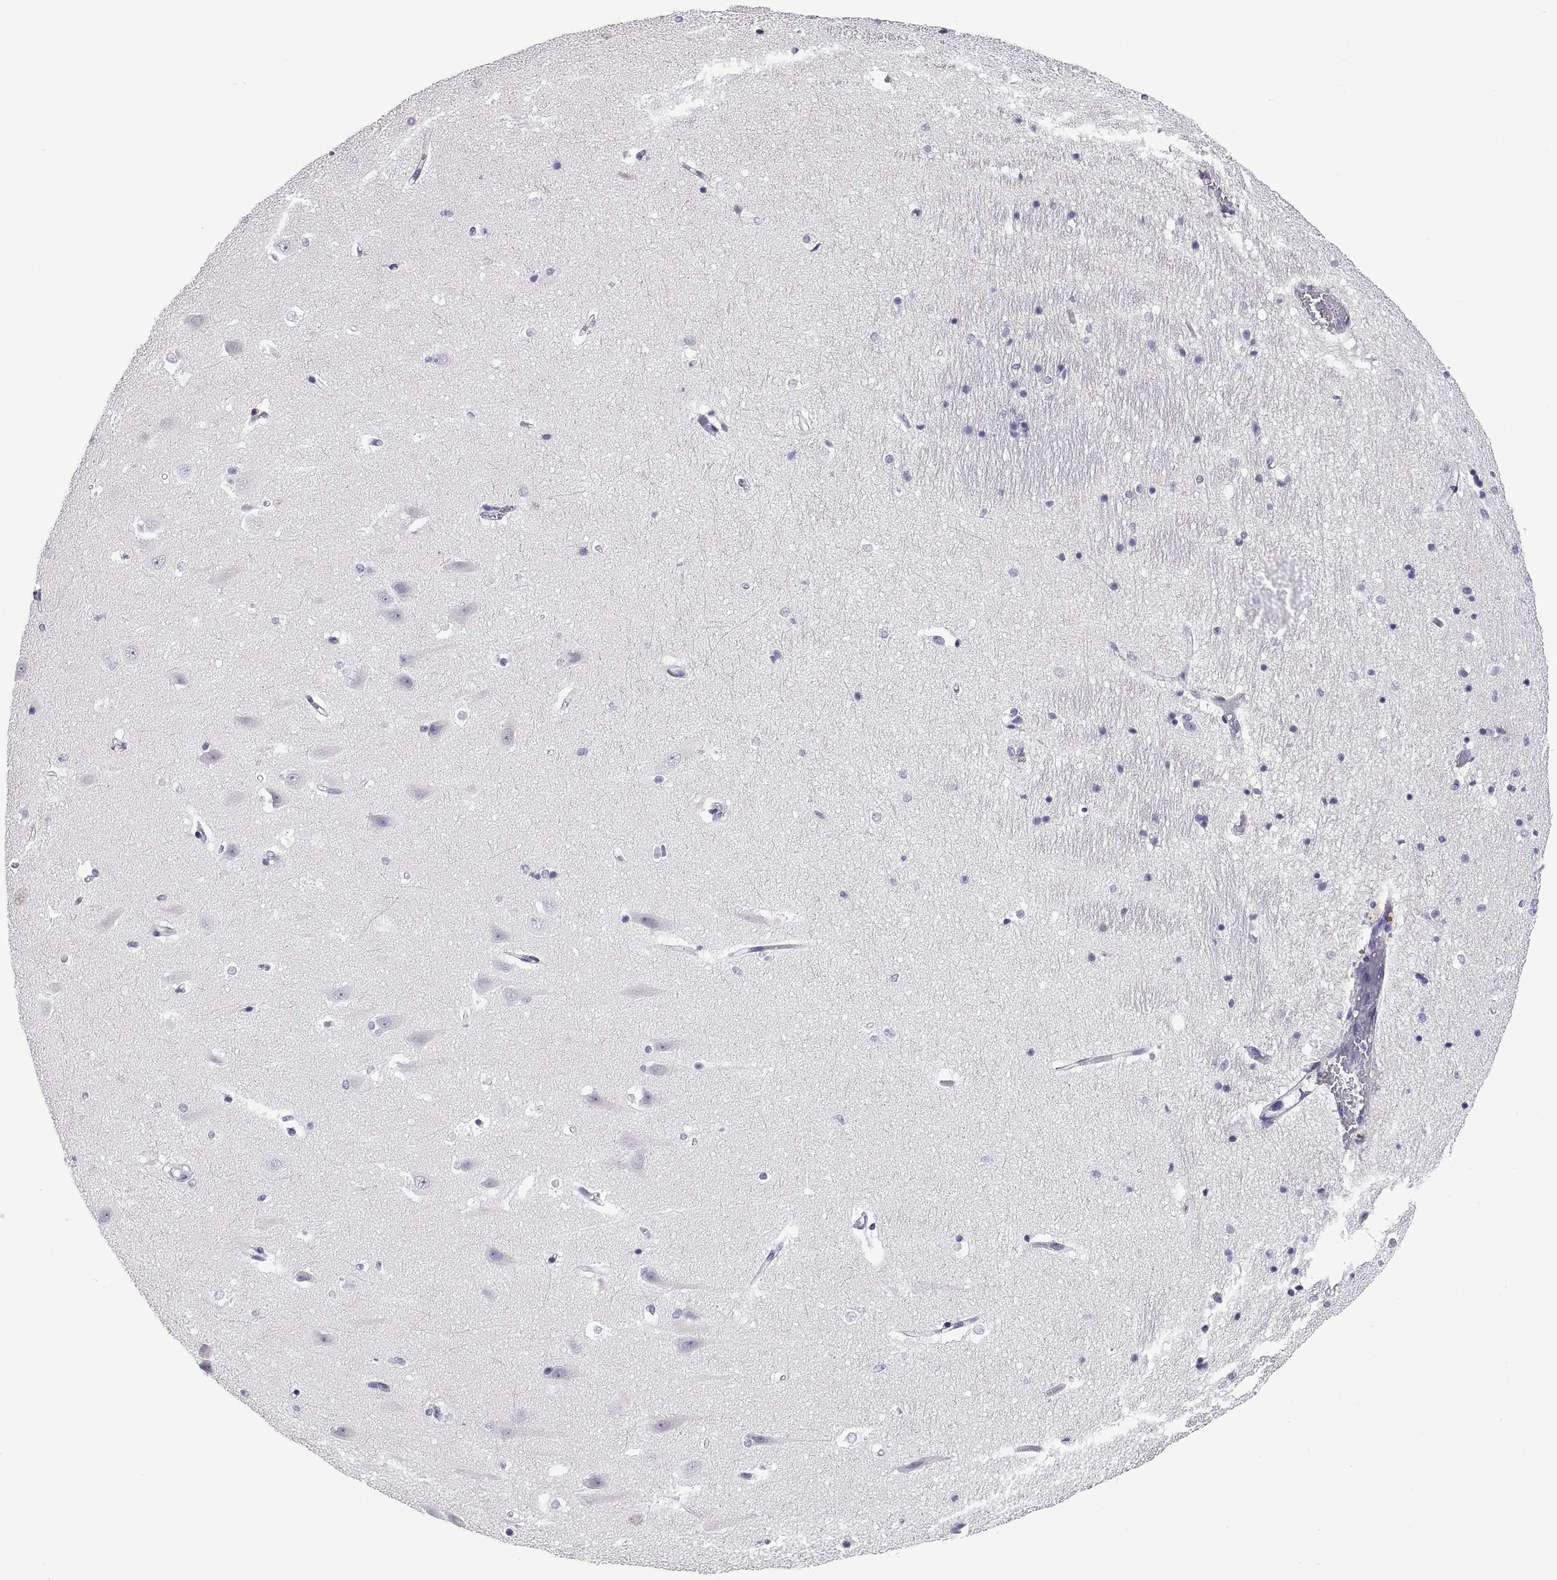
{"staining": {"intensity": "negative", "quantity": "none", "location": "none"}, "tissue": "hippocampus", "cell_type": "Glial cells", "image_type": "normal", "snomed": [{"axis": "morphology", "description": "Normal tissue, NOS"}, {"axis": "topography", "description": "Hippocampus"}], "caption": "Micrograph shows no significant protein staining in glial cells of unremarkable hippocampus. Brightfield microscopy of IHC stained with DAB (brown) and hematoxylin (blue), captured at high magnification.", "gene": "CRISP1", "patient": {"sex": "male", "age": 44}}